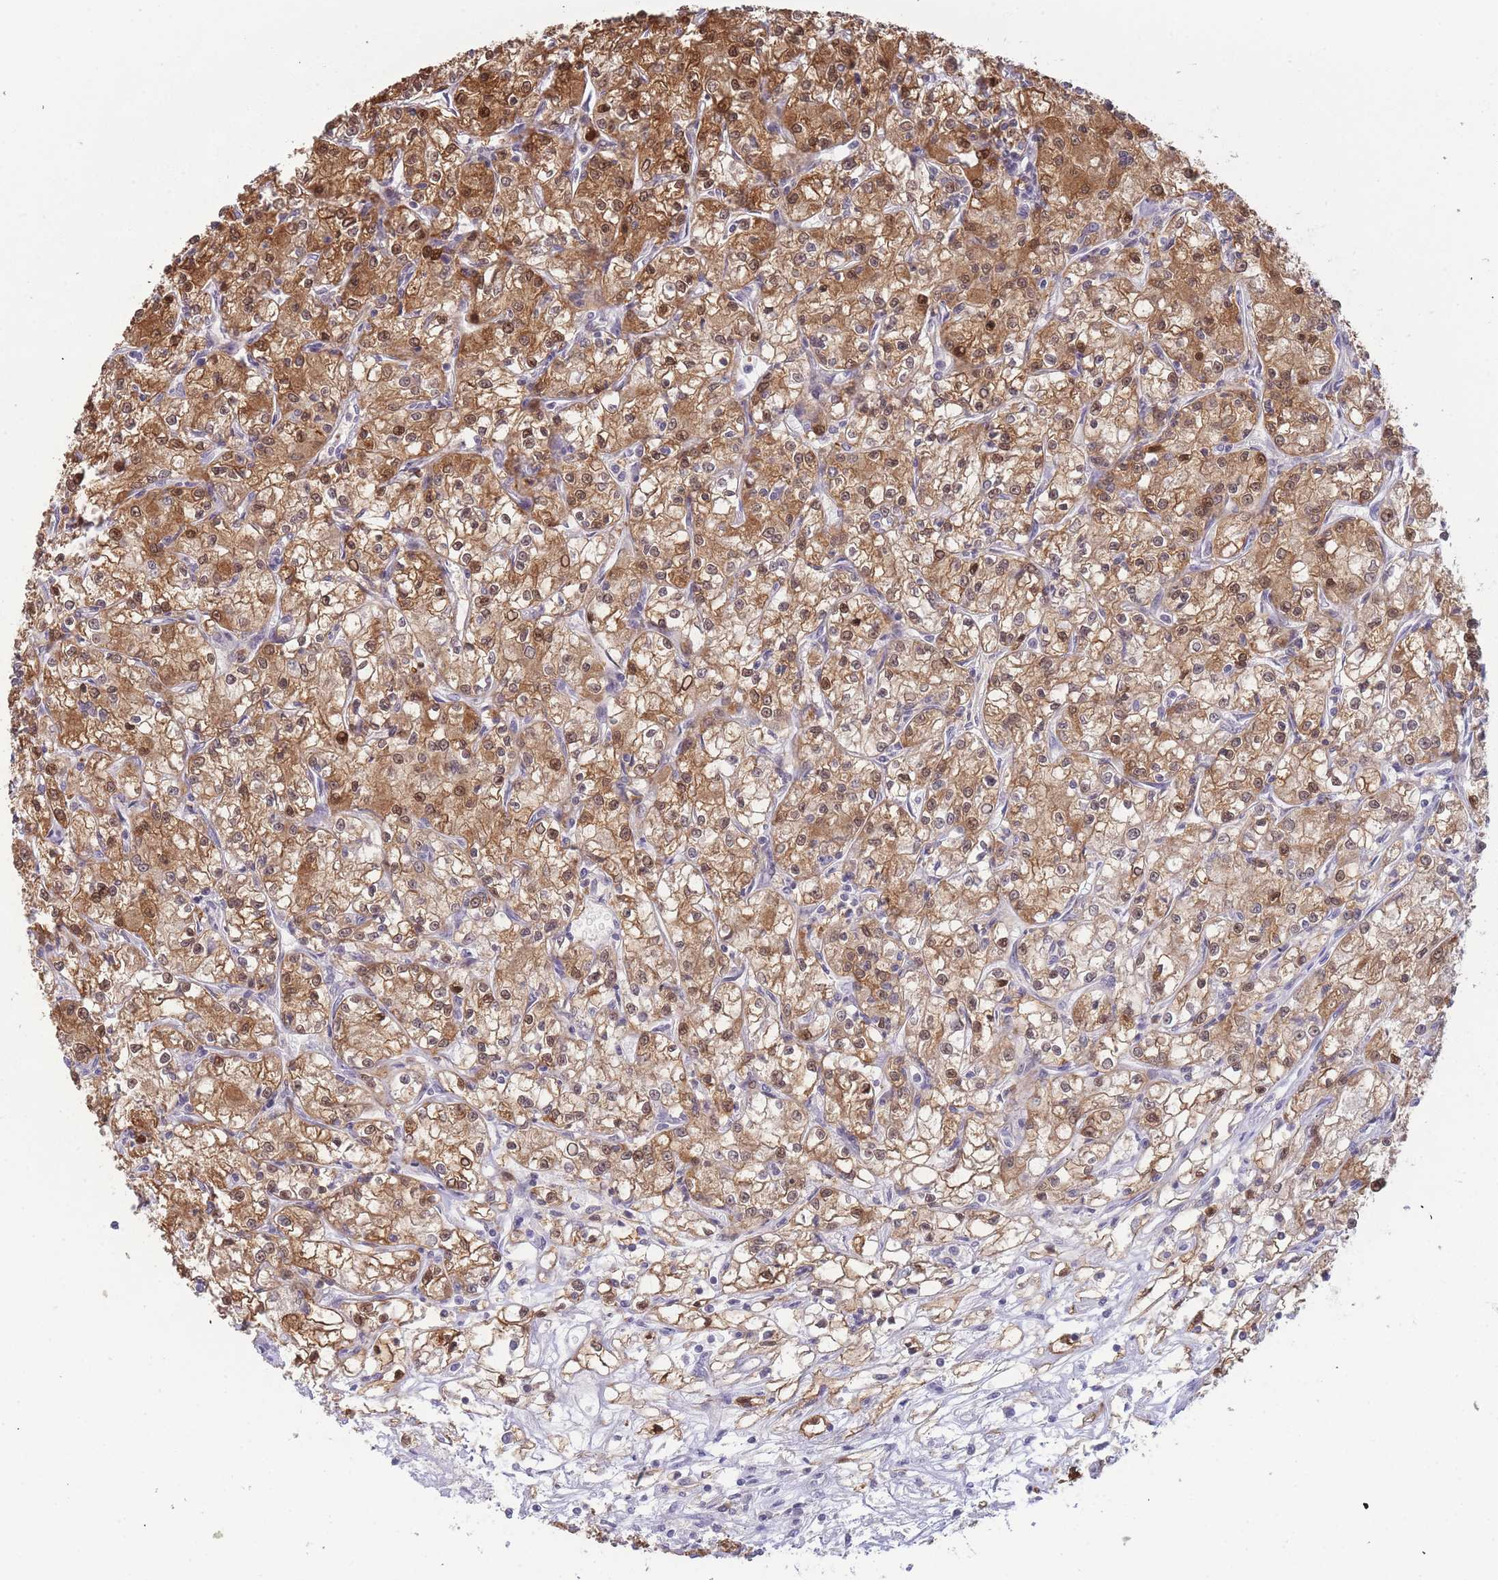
{"staining": {"intensity": "strong", "quantity": ">75%", "location": "cytoplasmic/membranous,nuclear"}, "tissue": "renal cancer", "cell_type": "Tumor cells", "image_type": "cancer", "snomed": [{"axis": "morphology", "description": "Adenocarcinoma, NOS"}, {"axis": "topography", "description": "Kidney"}], "caption": "This image reveals renal cancer stained with immunohistochemistry (IHC) to label a protein in brown. The cytoplasmic/membranous and nuclear of tumor cells show strong positivity for the protein. Nuclei are counter-stained blue.", "gene": "DEAF1", "patient": {"sex": "female", "age": 59}}